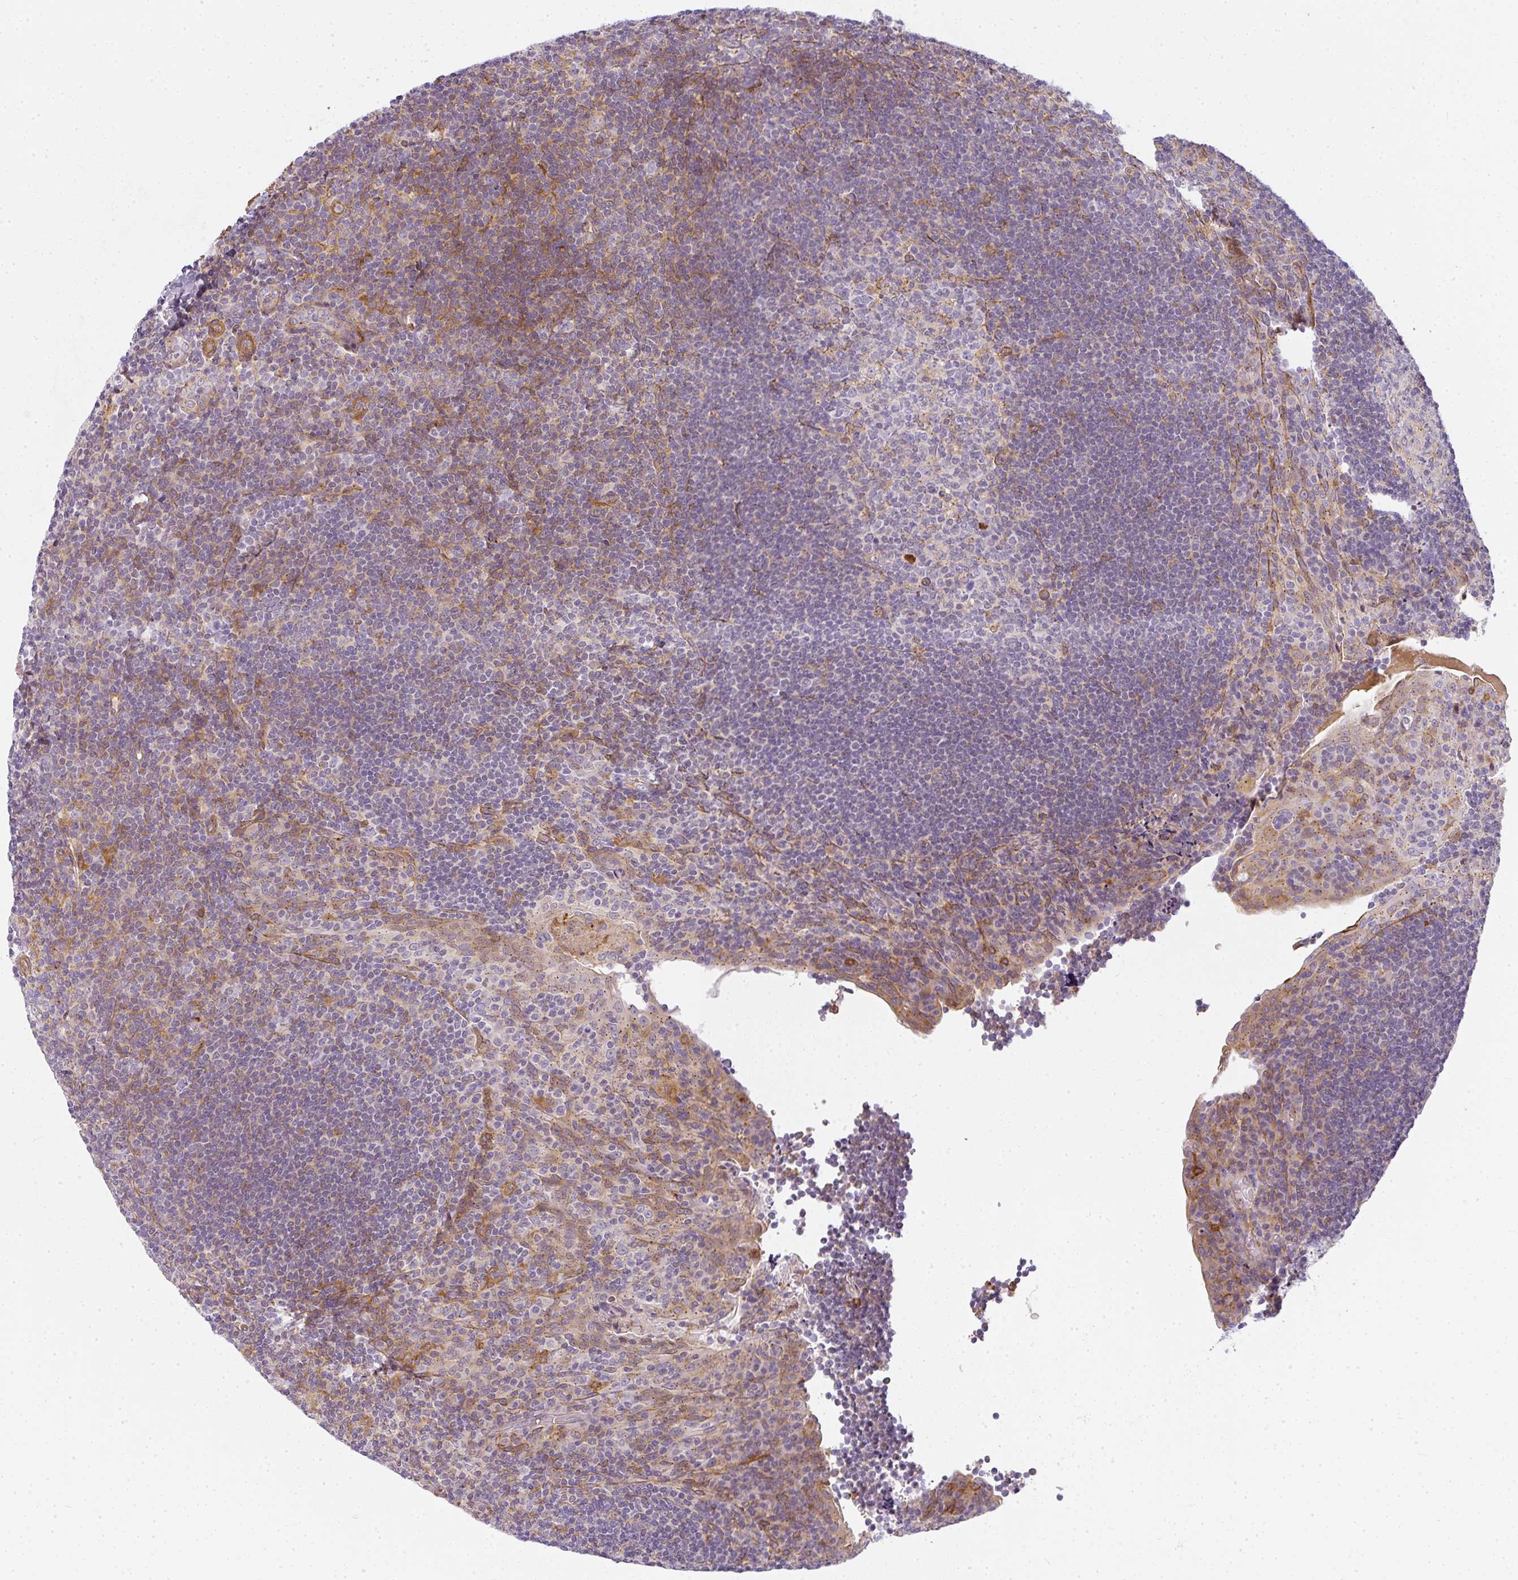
{"staining": {"intensity": "negative", "quantity": "none", "location": "none"}, "tissue": "tonsil", "cell_type": "Germinal center cells", "image_type": "normal", "snomed": [{"axis": "morphology", "description": "Normal tissue, NOS"}, {"axis": "topography", "description": "Tonsil"}], "caption": "Immunohistochemistry photomicrograph of benign tonsil: human tonsil stained with DAB (3,3'-diaminobenzidine) reveals no significant protein positivity in germinal center cells.", "gene": "SULF1", "patient": {"sex": "male", "age": 17}}